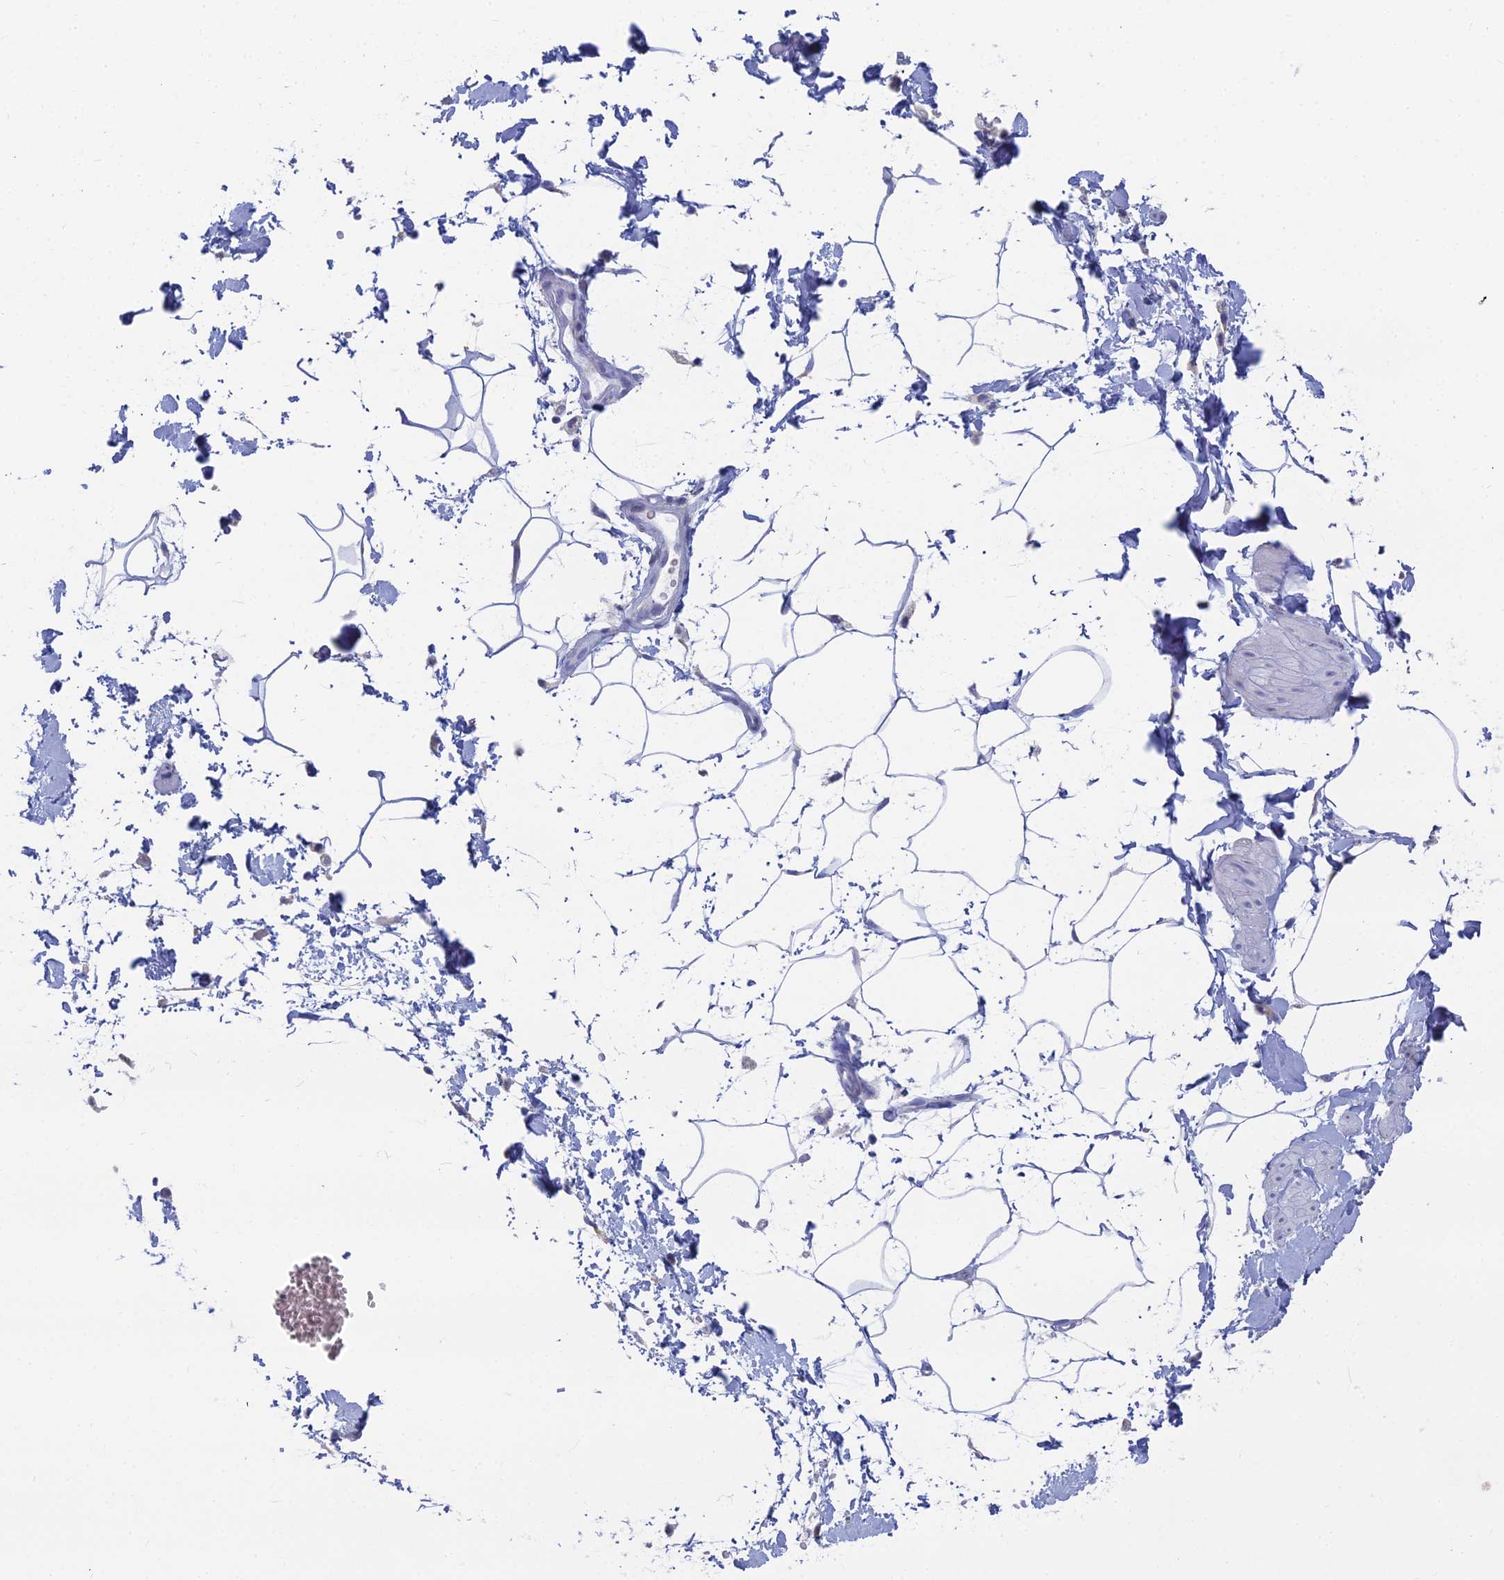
{"staining": {"intensity": "negative", "quantity": "none", "location": "none"}, "tissue": "adipose tissue", "cell_type": "Adipocytes", "image_type": "normal", "snomed": [{"axis": "morphology", "description": "Normal tissue, NOS"}, {"axis": "topography", "description": "Soft tissue"}, {"axis": "topography", "description": "Adipose tissue"}, {"axis": "topography", "description": "Vascular tissue"}, {"axis": "topography", "description": "Peripheral nerve tissue"}], "caption": "The photomicrograph exhibits no staining of adipocytes in normal adipose tissue.", "gene": "TNNT3", "patient": {"sex": "male", "age": 74}}